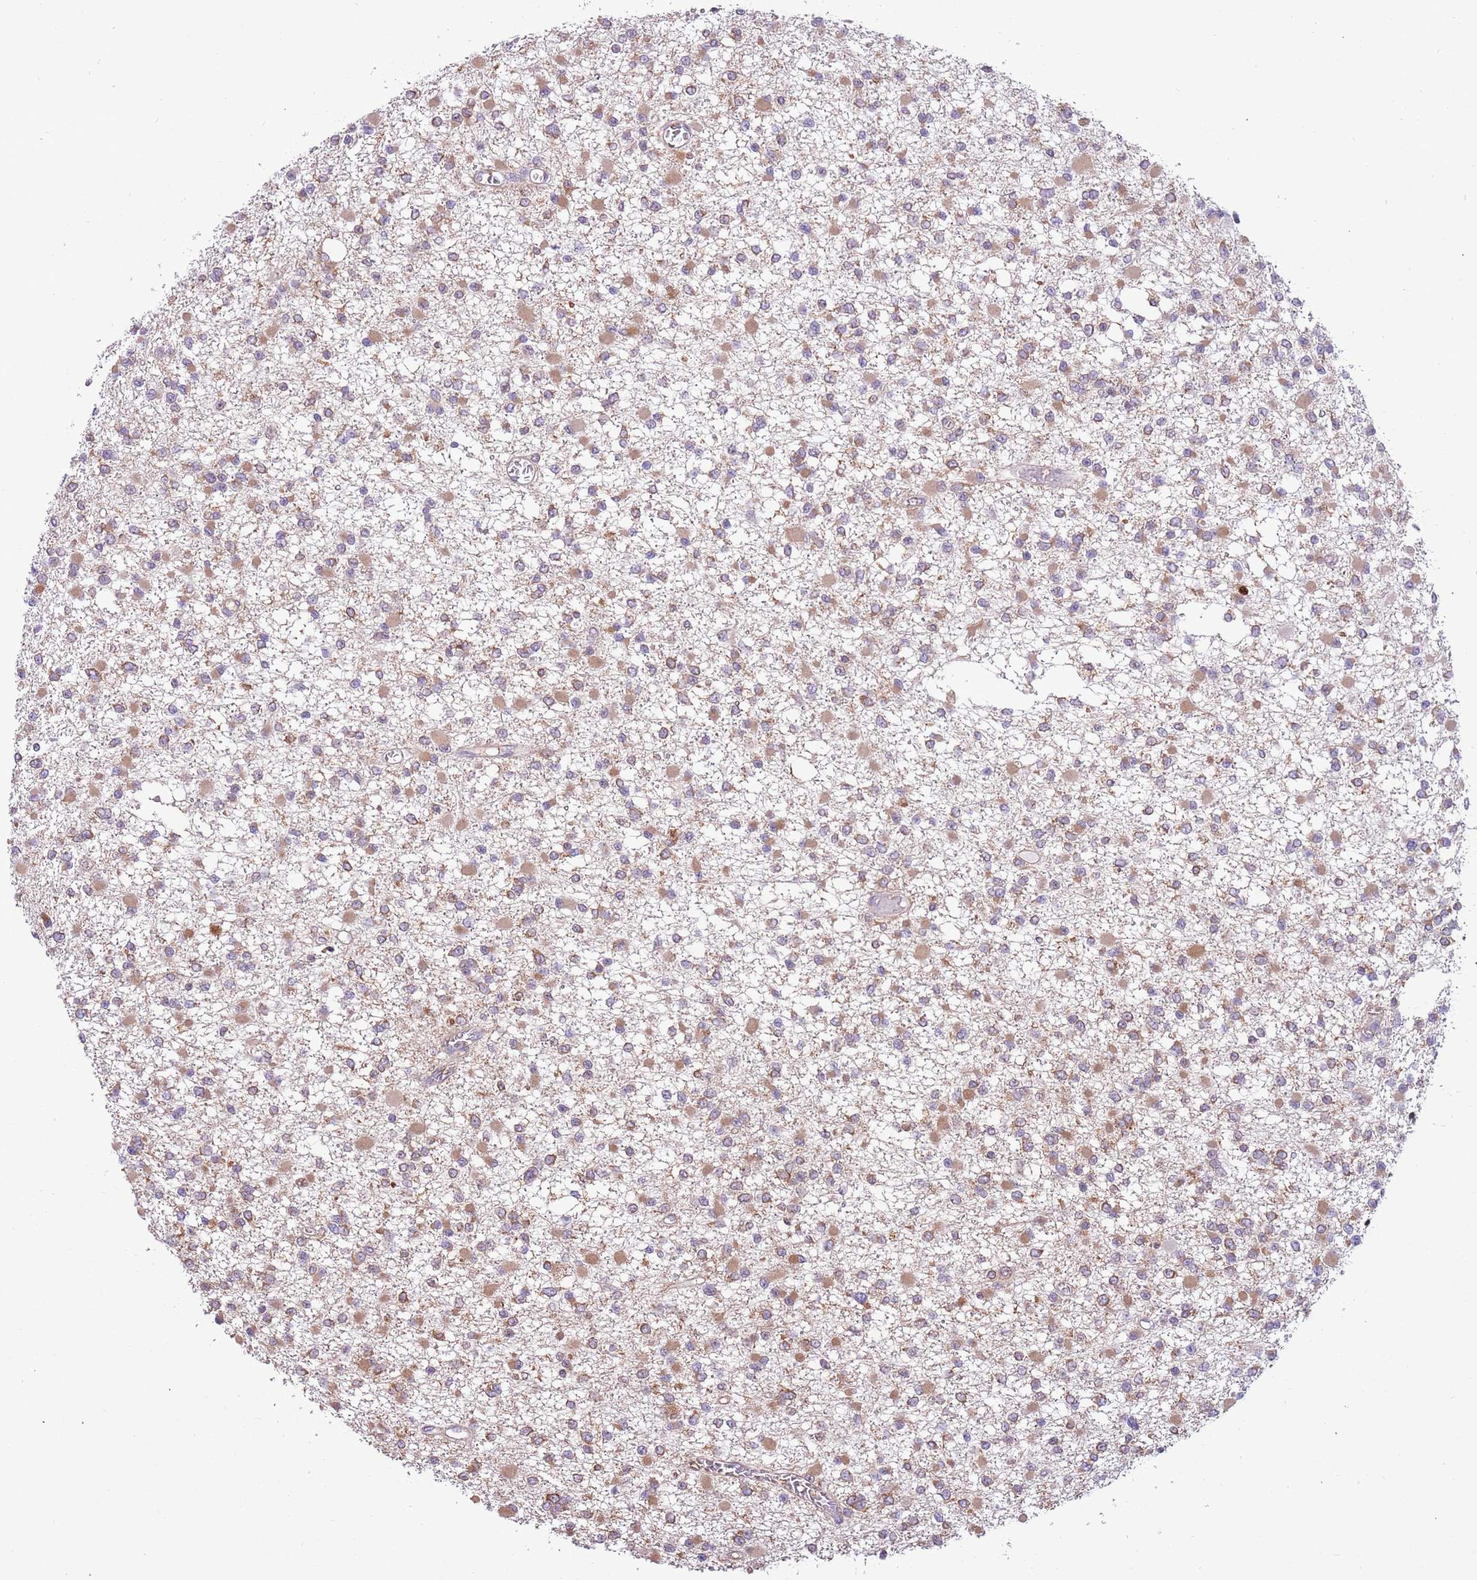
{"staining": {"intensity": "moderate", "quantity": ">75%", "location": "cytoplasmic/membranous"}, "tissue": "glioma", "cell_type": "Tumor cells", "image_type": "cancer", "snomed": [{"axis": "morphology", "description": "Glioma, malignant, Low grade"}, {"axis": "topography", "description": "Brain"}], "caption": "Moderate cytoplasmic/membranous expression is appreciated in approximately >75% of tumor cells in malignant low-grade glioma. Using DAB (brown) and hematoxylin (blue) stains, captured at high magnification using brightfield microscopy.", "gene": "STIP1", "patient": {"sex": "female", "age": 22}}